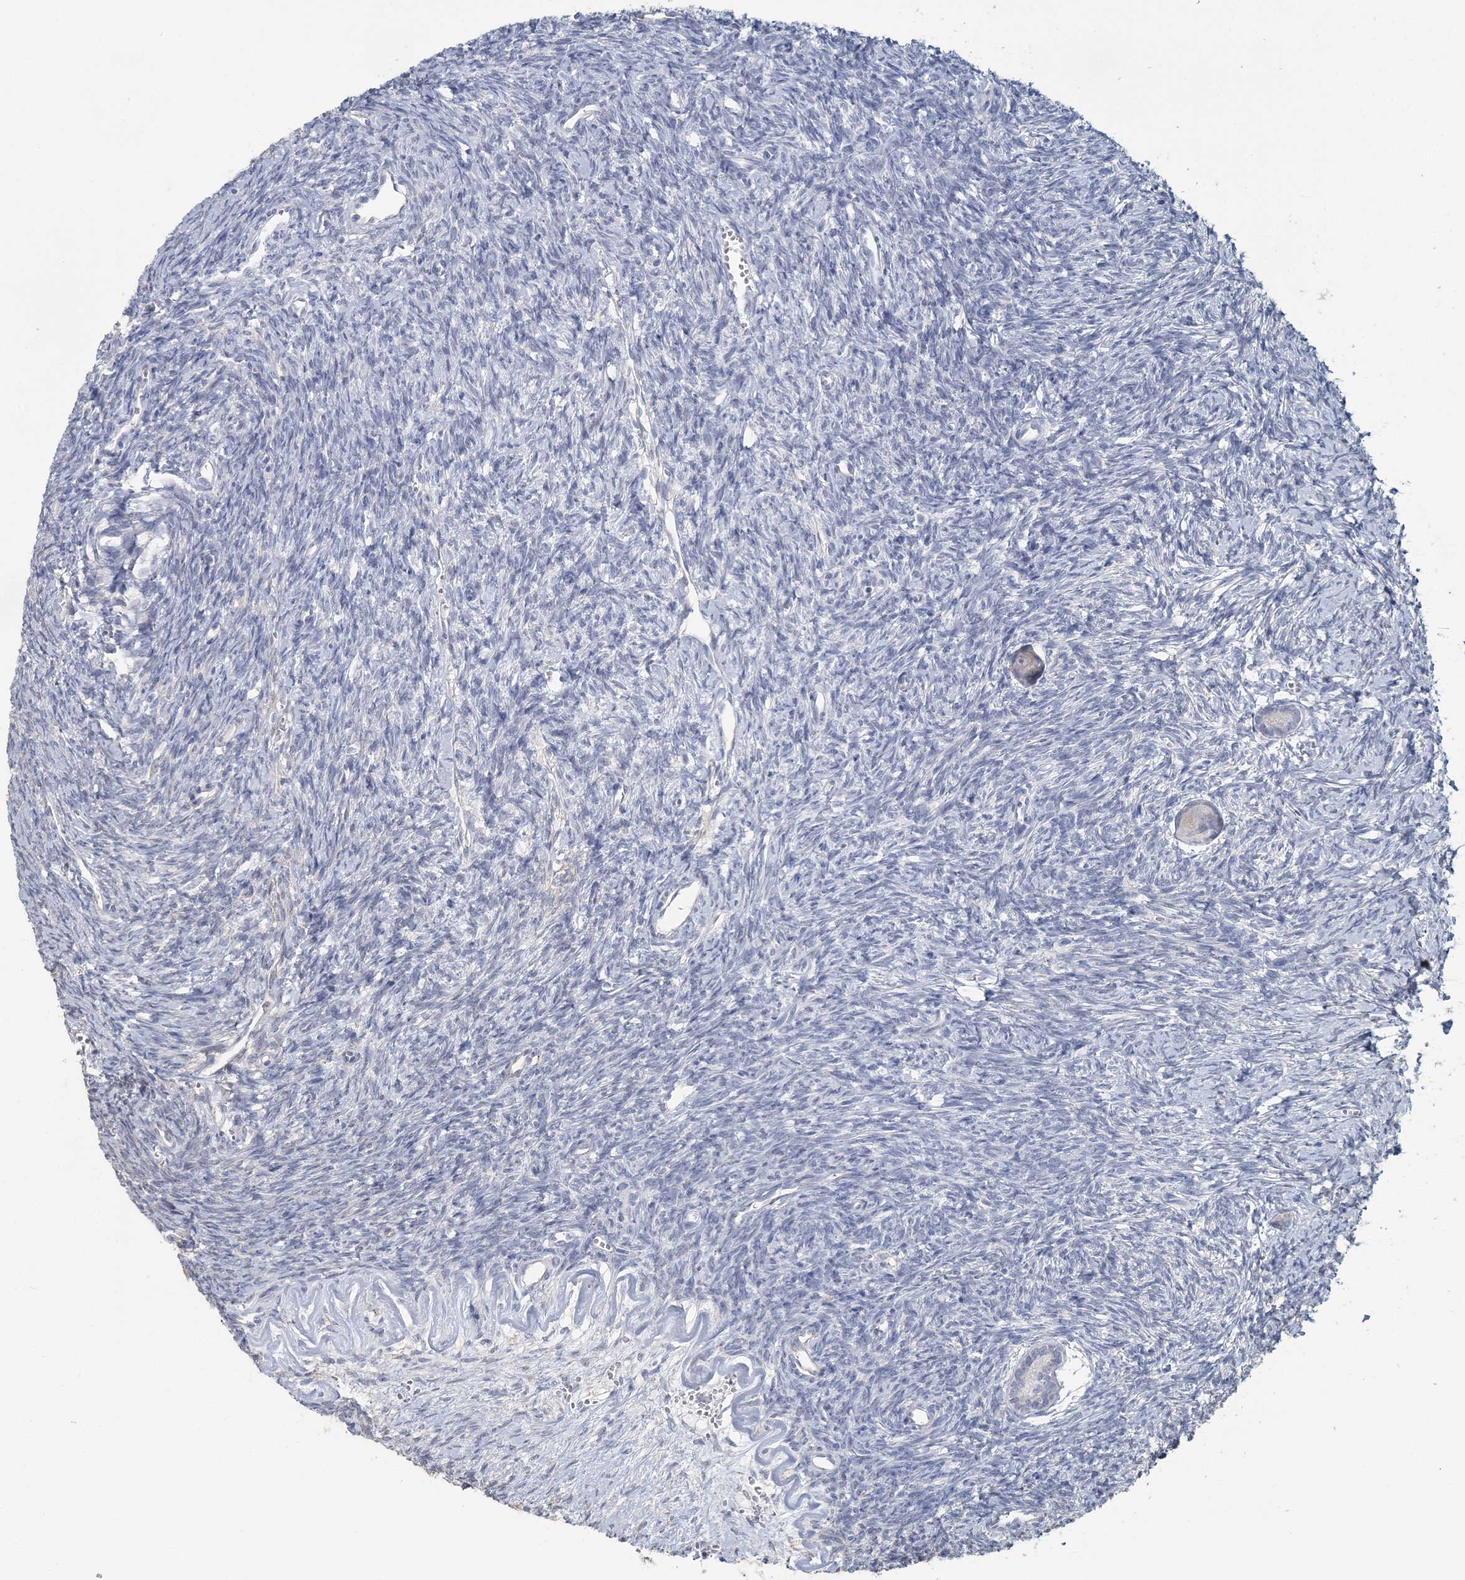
{"staining": {"intensity": "weak", "quantity": "<25%", "location": "cytoplasmic/membranous"}, "tissue": "ovary", "cell_type": "Follicle cells", "image_type": "normal", "snomed": [{"axis": "morphology", "description": "Normal tissue, NOS"}, {"axis": "topography", "description": "Ovary"}], "caption": "Micrograph shows no protein staining in follicle cells of benign ovary.", "gene": "CMBL", "patient": {"sex": "female", "age": 39}}